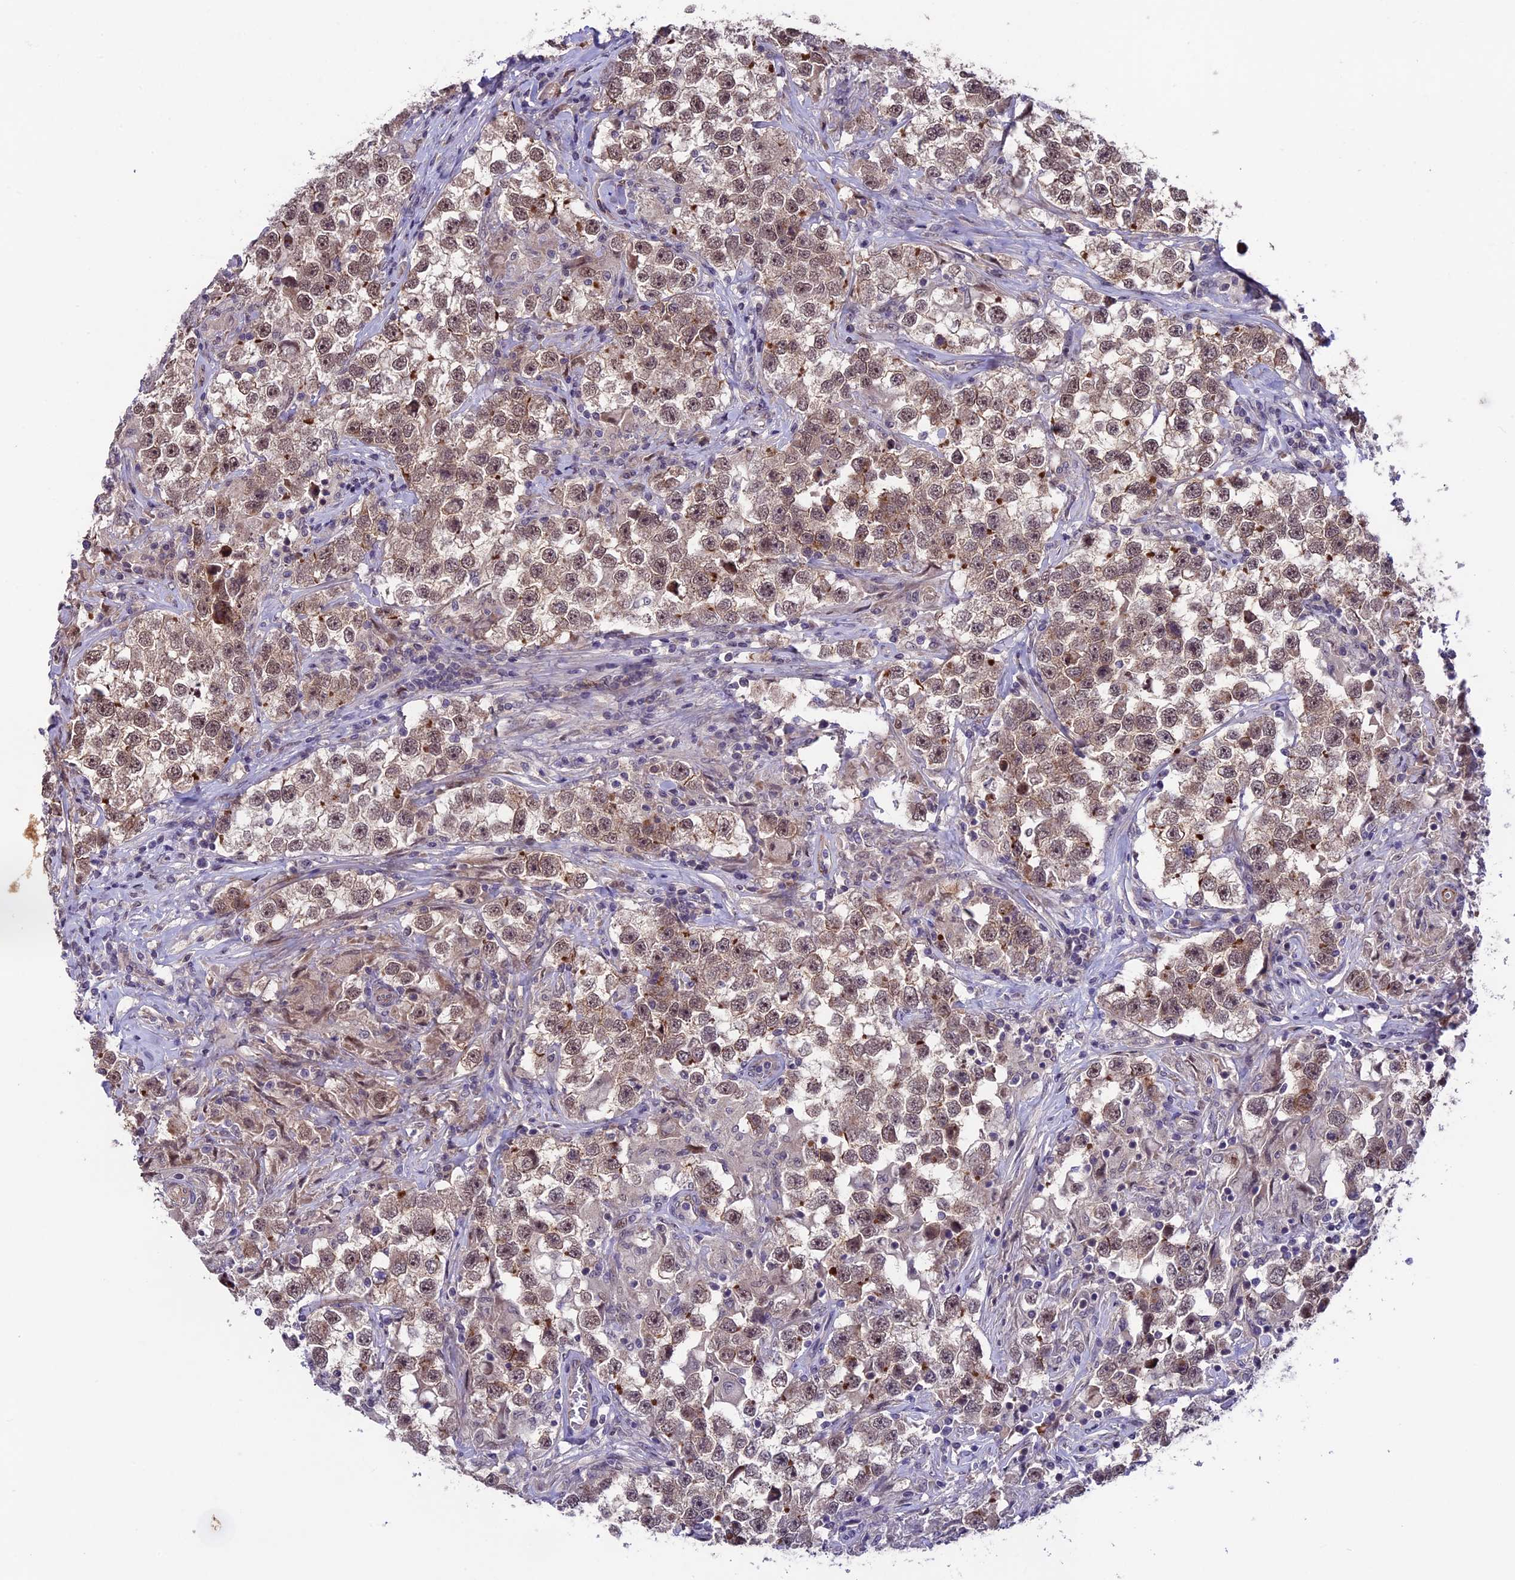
{"staining": {"intensity": "weak", "quantity": ">75%", "location": "cytoplasmic/membranous"}, "tissue": "testis cancer", "cell_type": "Tumor cells", "image_type": "cancer", "snomed": [{"axis": "morphology", "description": "Seminoma, NOS"}, {"axis": "topography", "description": "Testis"}], "caption": "Brown immunohistochemical staining in testis seminoma shows weak cytoplasmic/membranous positivity in approximately >75% of tumor cells. (Brightfield microscopy of DAB IHC at high magnification).", "gene": "SIPA1L3", "patient": {"sex": "male", "age": 46}}